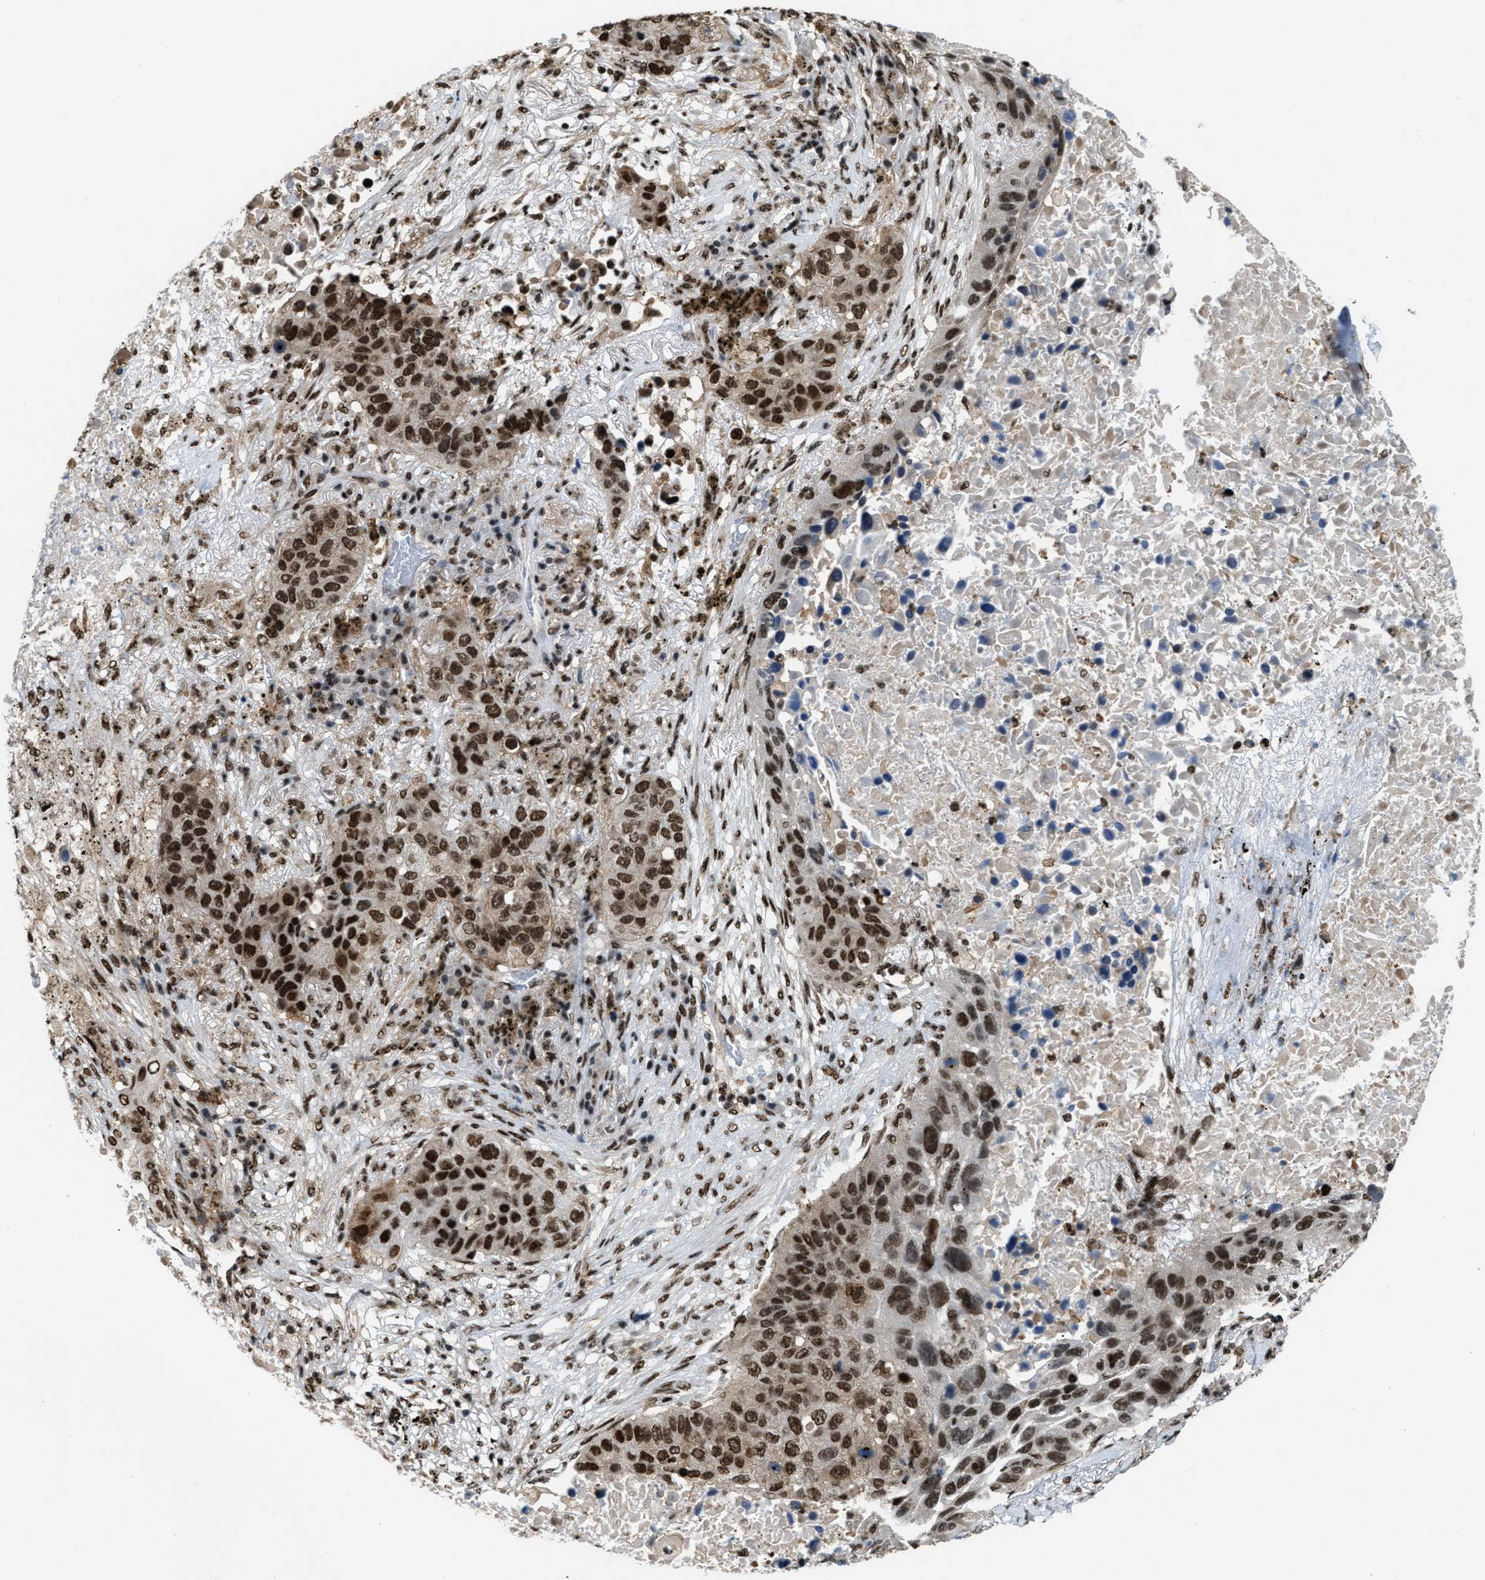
{"staining": {"intensity": "strong", "quantity": ">75%", "location": "nuclear"}, "tissue": "lung cancer", "cell_type": "Tumor cells", "image_type": "cancer", "snomed": [{"axis": "morphology", "description": "Squamous cell carcinoma, NOS"}, {"axis": "topography", "description": "Lung"}], "caption": "Immunohistochemical staining of lung cancer demonstrates high levels of strong nuclear protein expression in about >75% of tumor cells. (DAB IHC with brightfield microscopy, high magnification).", "gene": "NUMA1", "patient": {"sex": "male", "age": 57}}